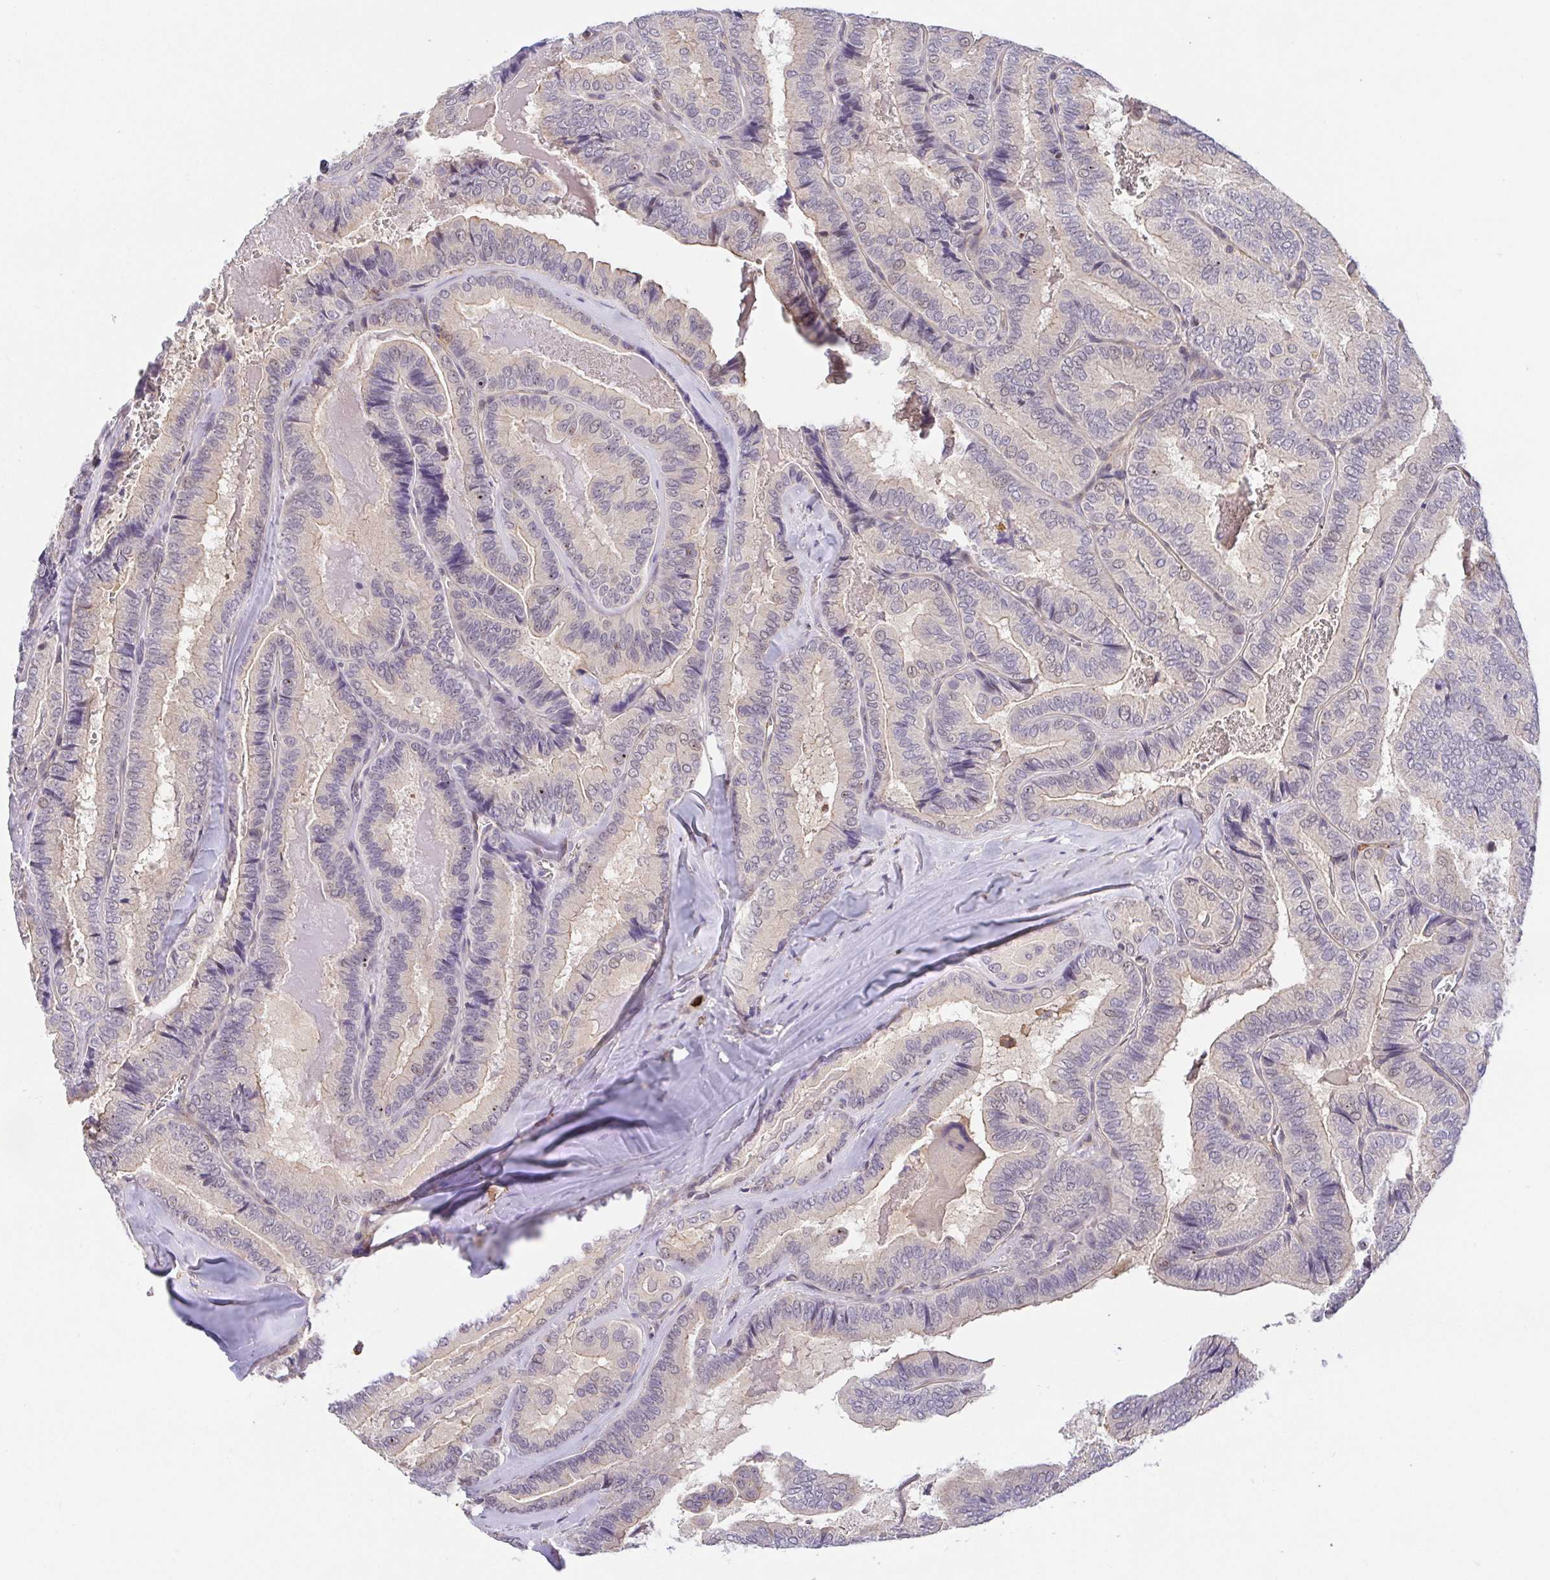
{"staining": {"intensity": "negative", "quantity": "none", "location": "none"}, "tissue": "thyroid cancer", "cell_type": "Tumor cells", "image_type": "cancer", "snomed": [{"axis": "morphology", "description": "Papillary adenocarcinoma, NOS"}, {"axis": "topography", "description": "Thyroid gland"}], "caption": "An IHC micrograph of thyroid cancer (papillary adenocarcinoma) is shown. There is no staining in tumor cells of thyroid cancer (papillary adenocarcinoma).", "gene": "PREPL", "patient": {"sex": "female", "age": 75}}